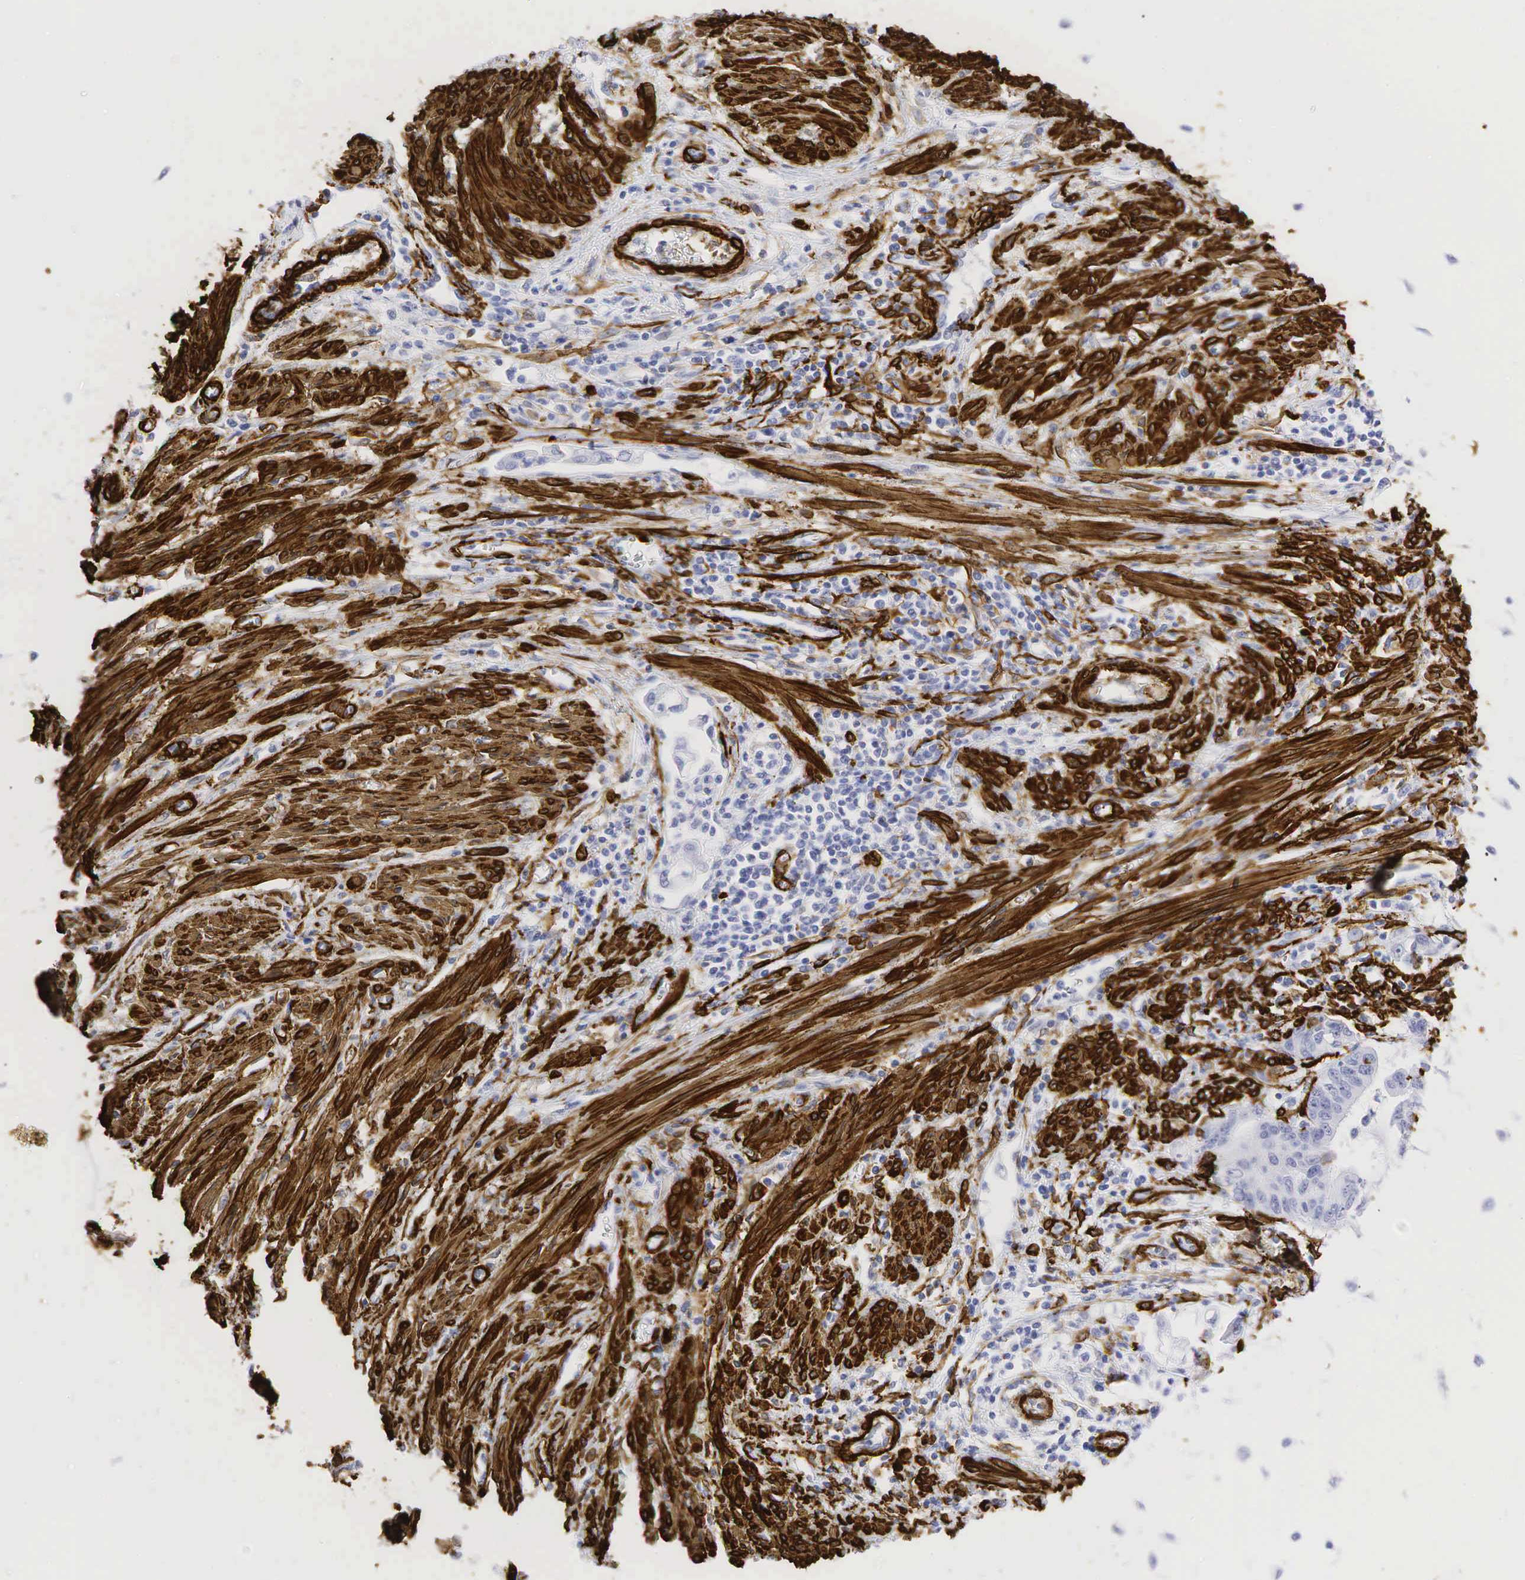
{"staining": {"intensity": "negative", "quantity": "none", "location": "none"}, "tissue": "endometrial cancer", "cell_type": "Tumor cells", "image_type": "cancer", "snomed": [{"axis": "morphology", "description": "Adenocarcinoma, NOS"}, {"axis": "topography", "description": "Endometrium"}], "caption": "Tumor cells are negative for protein expression in human adenocarcinoma (endometrial).", "gene": "ACTA2", "patient": {"sex": "female", "age": 75}}